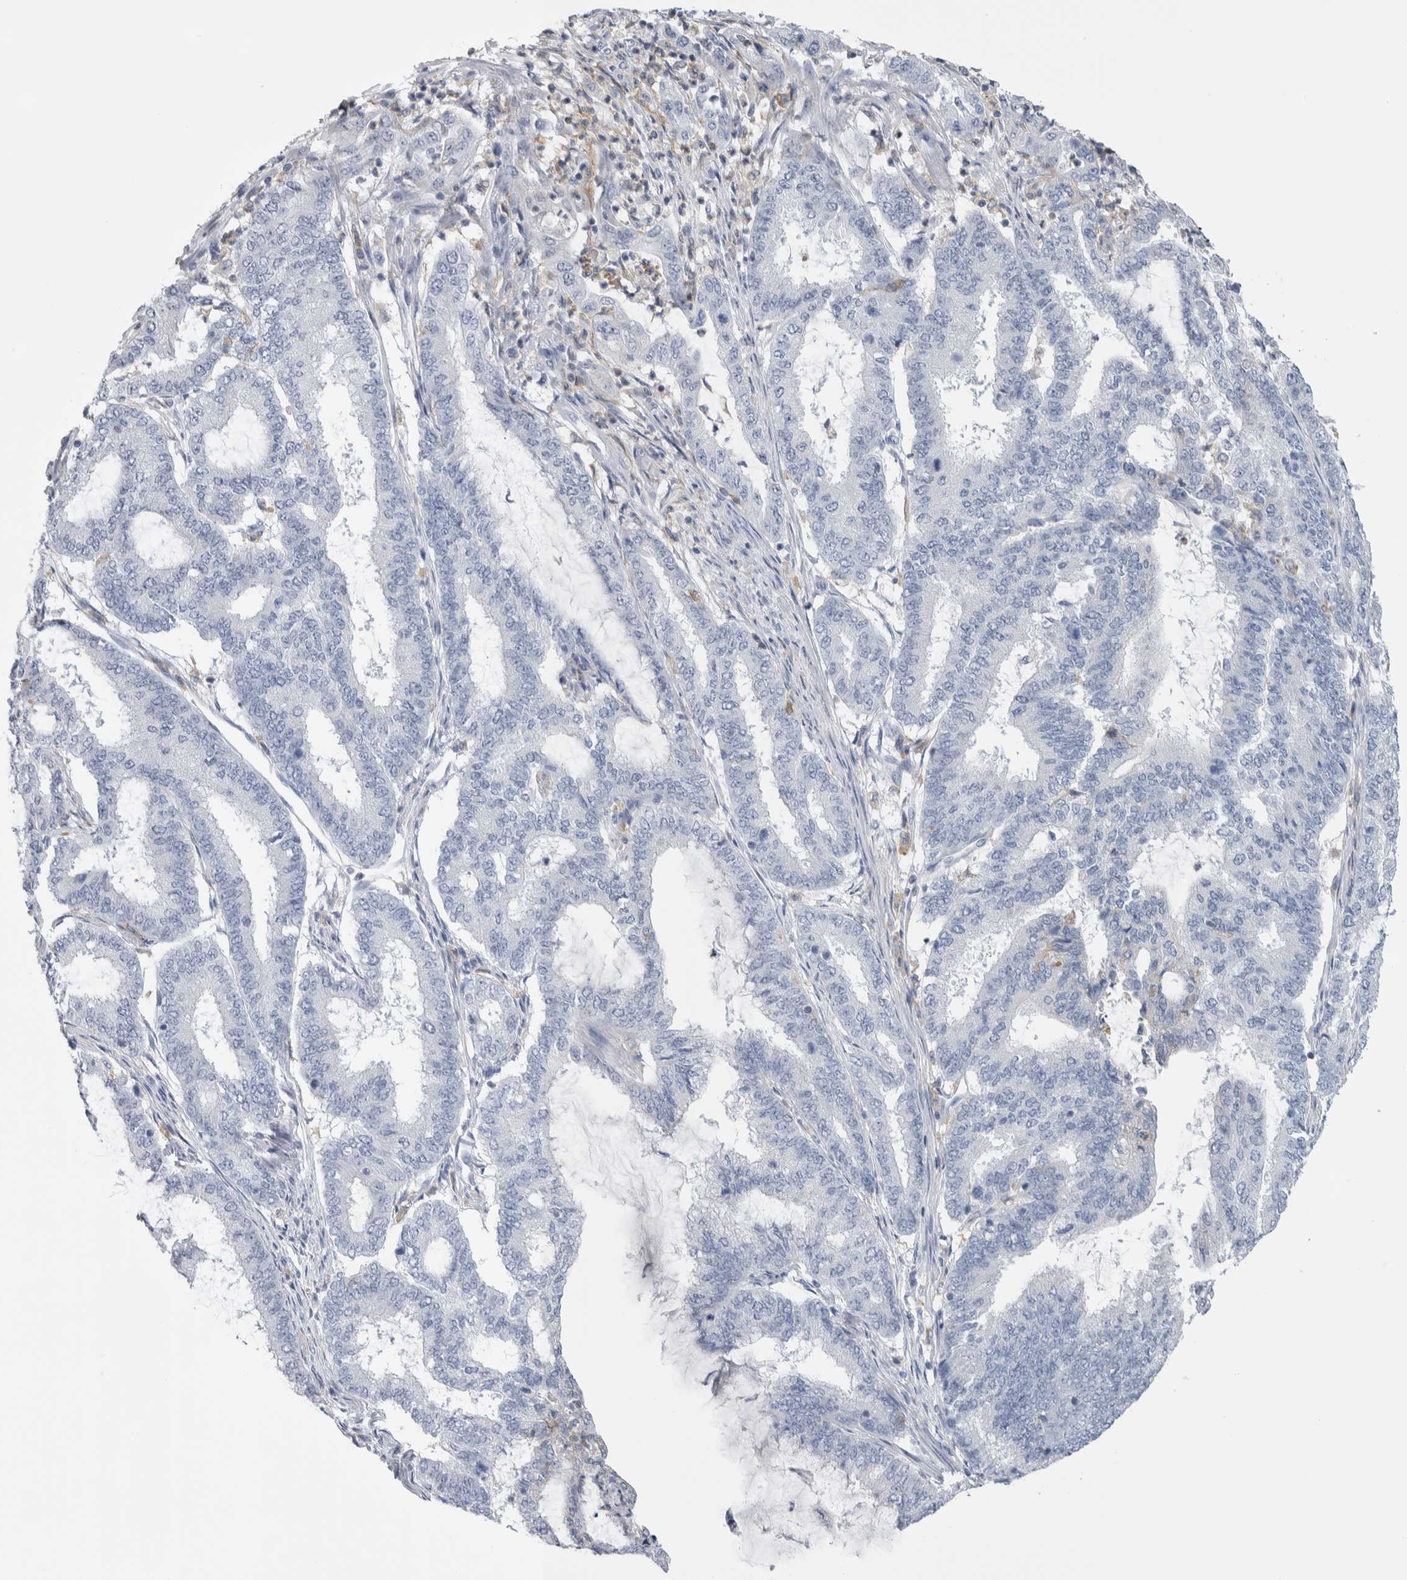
{"staining": {"intensity": "negative", "quantity": "none", "location": "none"}, "tissue": "endometrial cancer", "cell_type": "Tumor cells", "image_type": "cancer", "snomed": [{"axis": "morphology", "description": "Adenocarcinoma, NOS"}, {"axis": "topography", "description": "Endometrium"}], "caption": "Human endometrial adenocarcinoma stained for a protein using IHC exhibits no staining in tumor cells.", "gene": "SKAP2", "patient": {"sex": "female", "age": 51}}